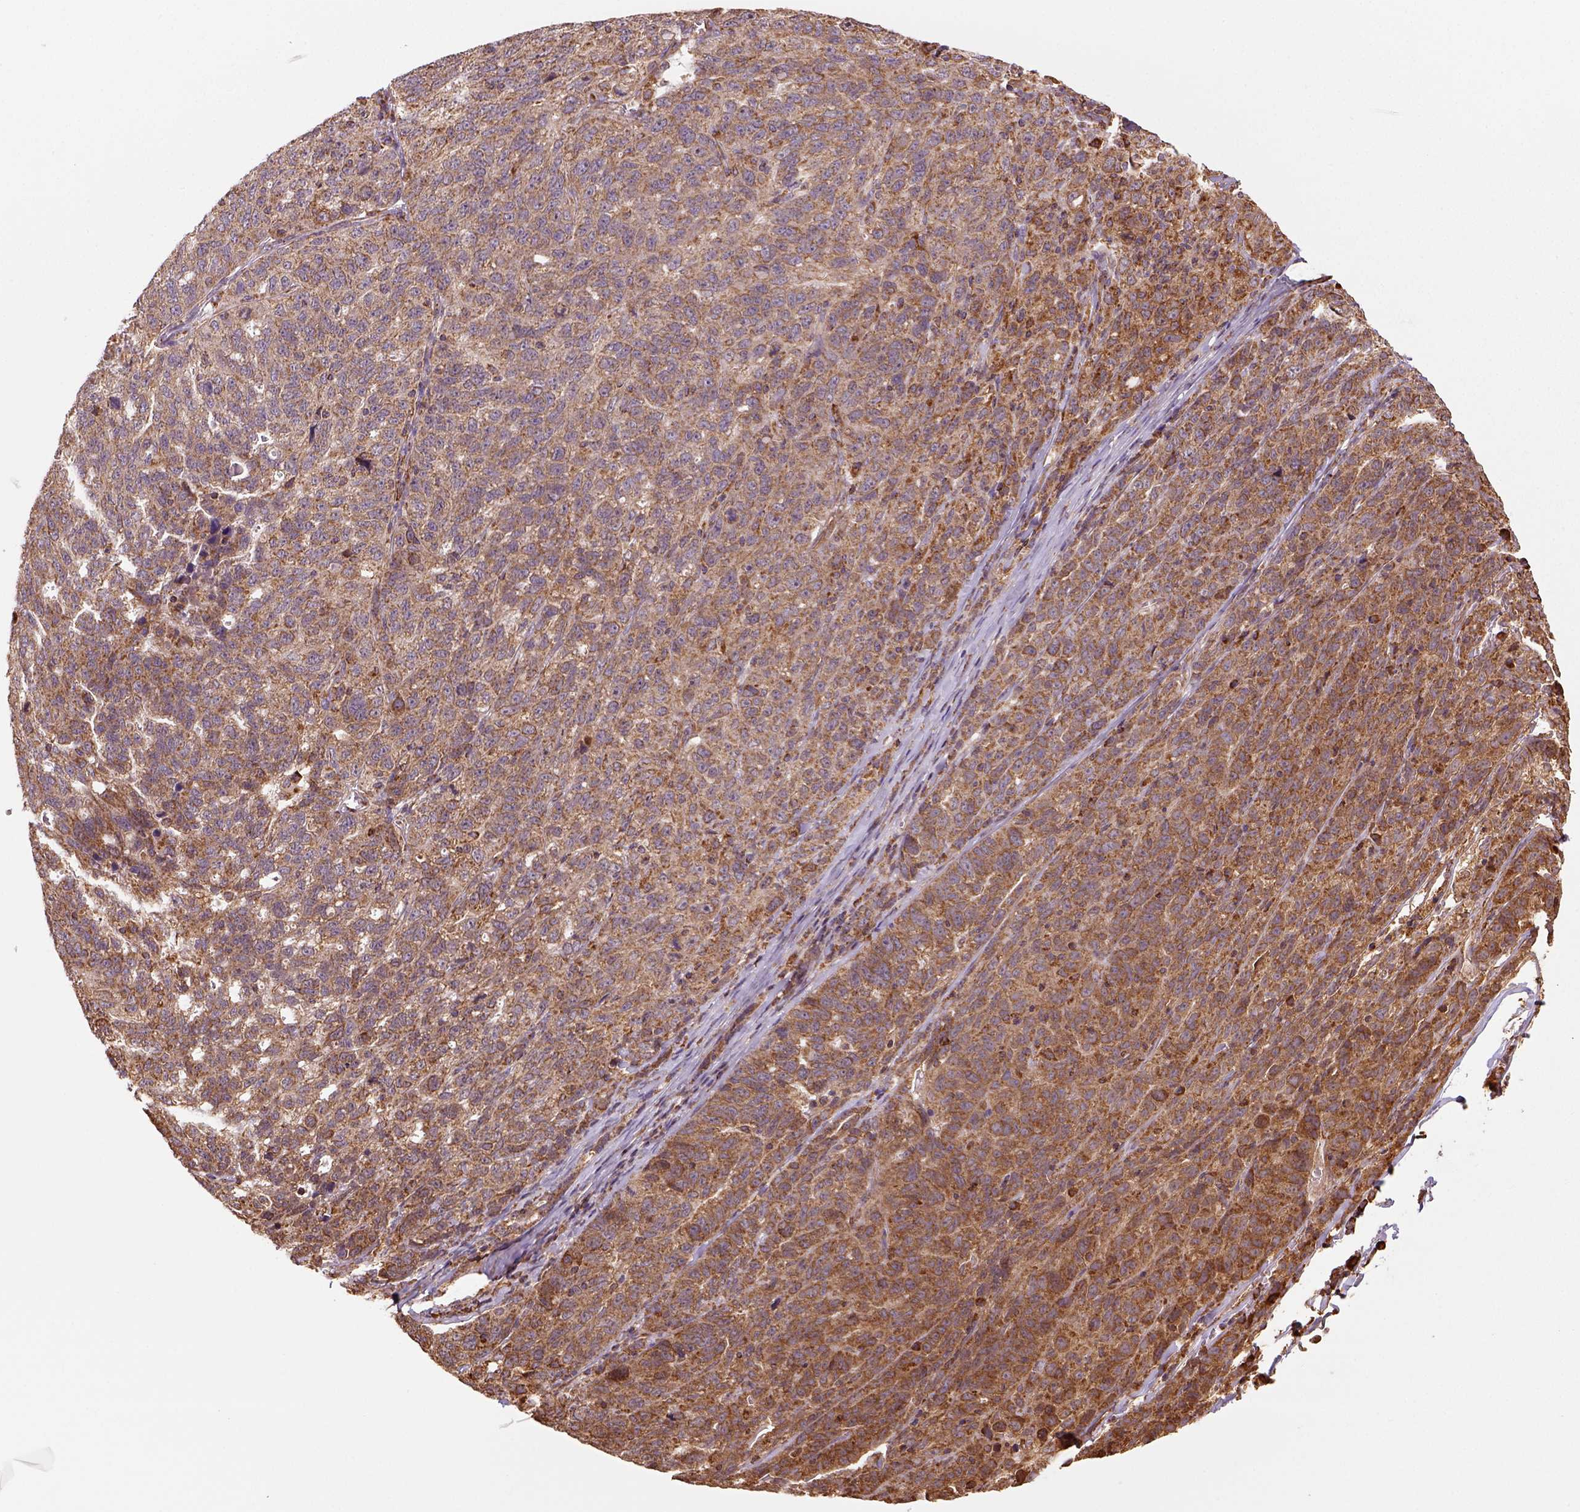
{"staining": {"intensity": "moderate", "quantity": ">75%", "location": "cytoplasmic/membranous"}, "tissue": "ovarian cancer", "cell_type": "Tumor cells", "image_type": "cancer", "snomed": [{"axis": "morphology", "description": "Cystadenocarcinoma, serous, NOS"}, {"axis": "topography", "description": "Ovary"}], "caption": "Human serous cystadenocarcinoma (ovarian) stained with a brown dye exhibits moderate cytoplasmic/membranous positive expression in approximately >75% of tumor cells.", "gene": "MAPK8IP3", "patient": {"sex": "female", "age": 71}}